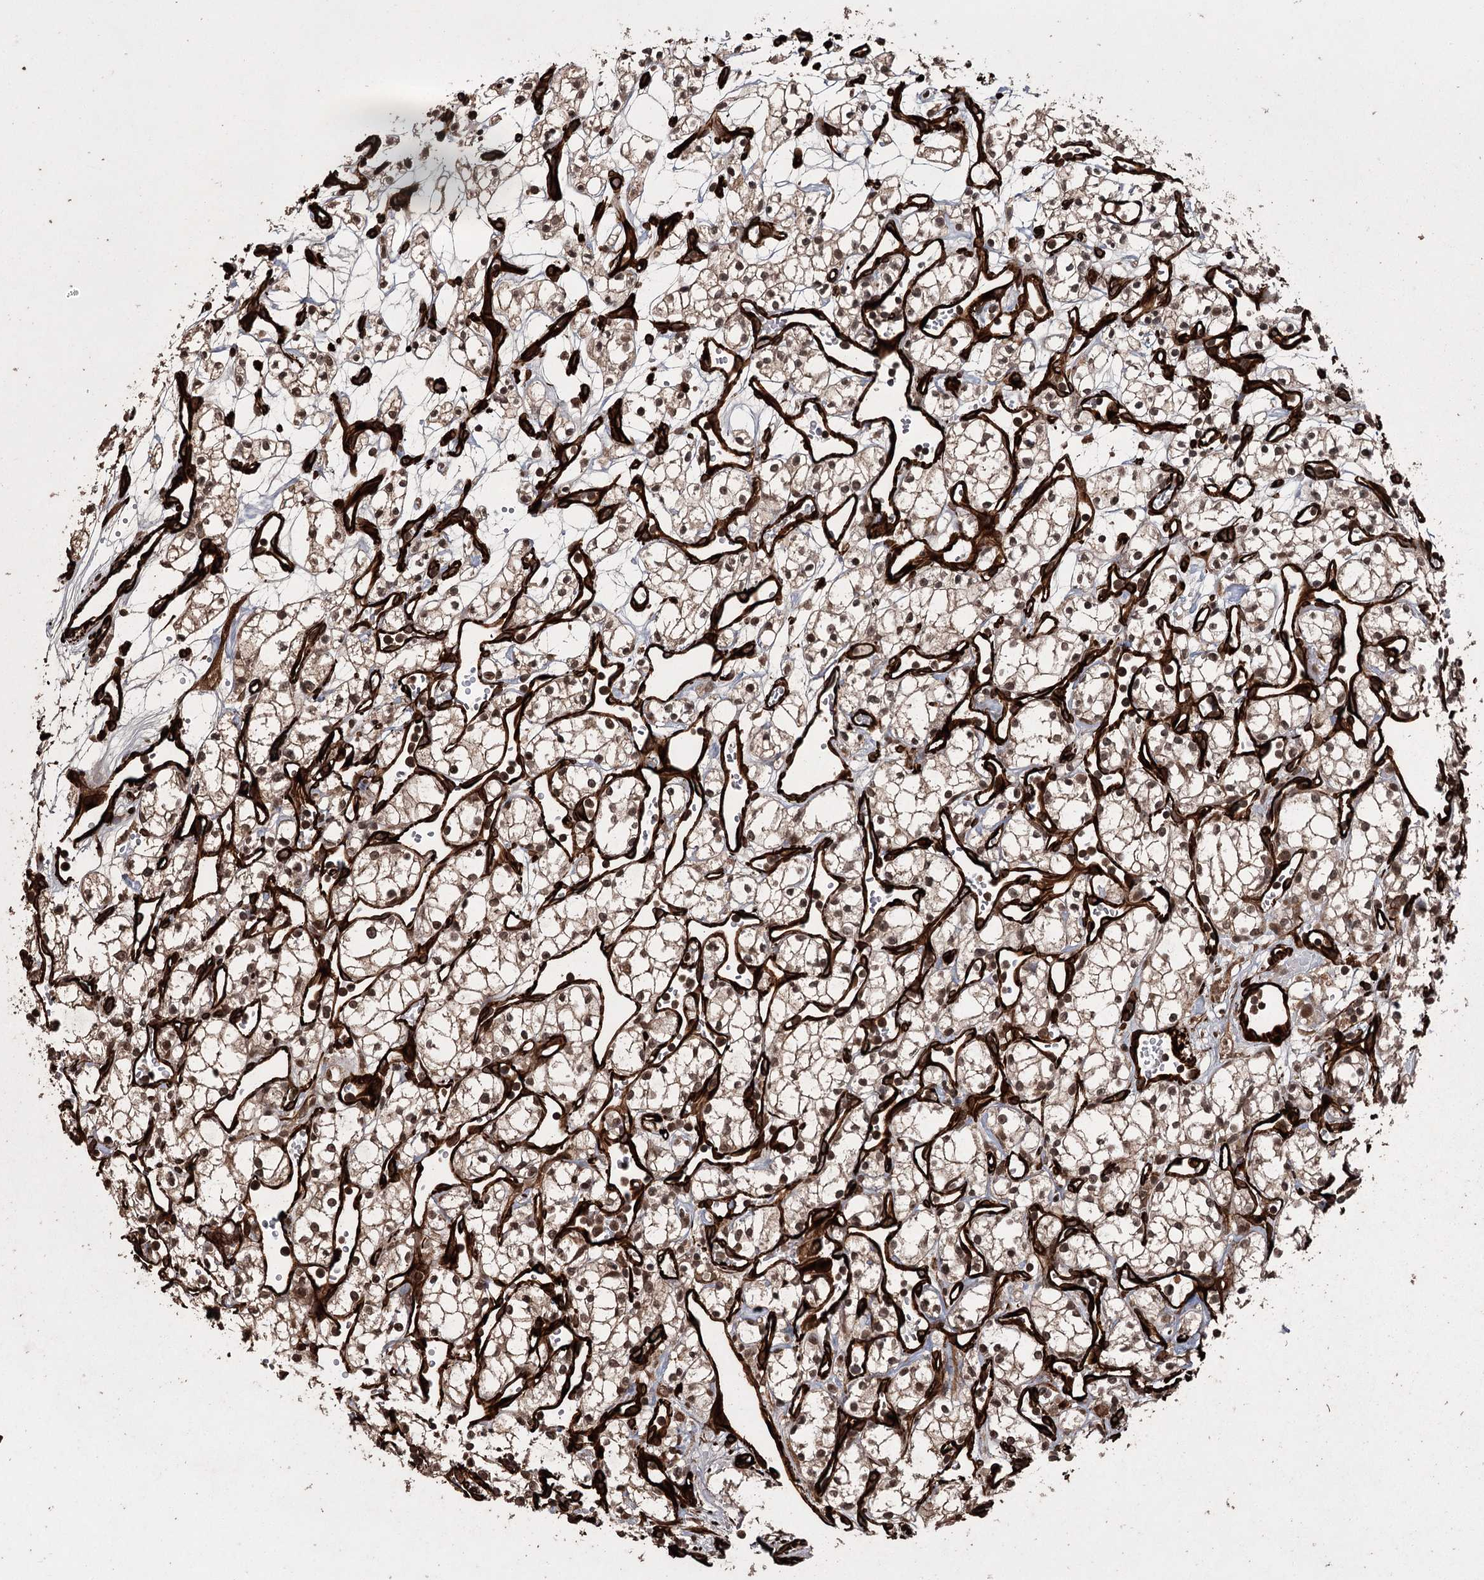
{"staining": {"intensity": "moderate", "quantity": "25%-75%", "location": "cytoplasmic/membranous,nuclear"}, "tissue": "renal cancer", "cell_type": "Tumor cells", "image_type": "cancer", "snomed": [{"axis": "morphology", "description": "Adenocarcinoma, NOS"}, {"axis": "topography", "description": "Kidney"}], "caption": "This is an image of IHC staining of renal cancer, which shows moderate positivity in the cytoplasmic/membranous and nuclear of tumor cells.", "gene": "RPAP3", "patient": {"sex": "male", "age": 59}}